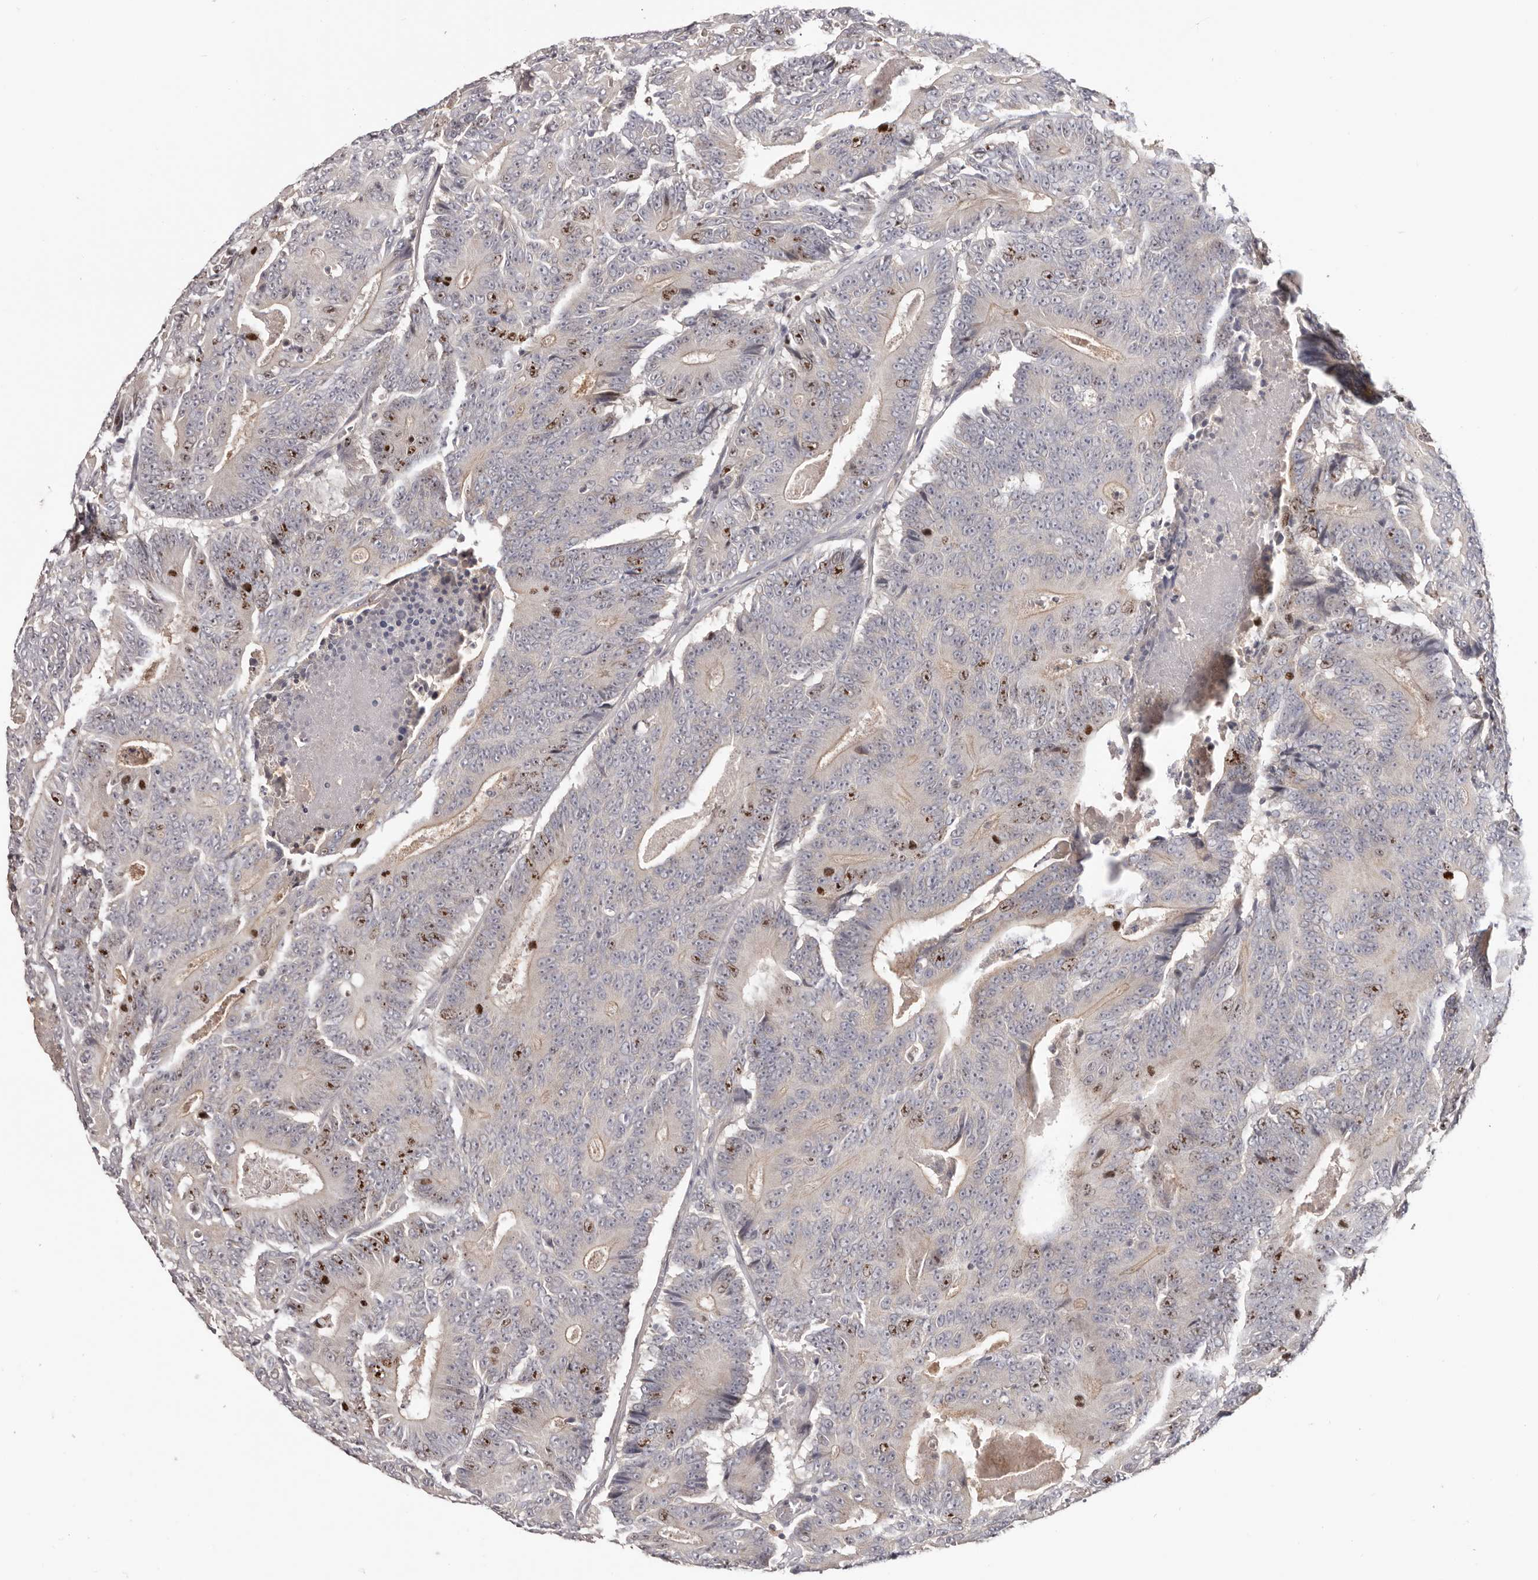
{"staining": {"intensity": "strong", "quantity": "<25%", "location": "nuclear"}, "tissue": "colorectal cancer", "cell_type": "Tumor cells", "image_type": "cancer", "snomed": [{"axis": "morphology", "description": "Adenocarcinoma, NOS"}, {"axis": "topography", "description": "Colon"}], "caption": "IHC (DAB) staining of adenocarcinoma (colorectal) reveals strong nuclear protein positivity in about <25% of tumor cells.", "gene": "CCDC190", "patient": {"sex": "male", "age": 83}}